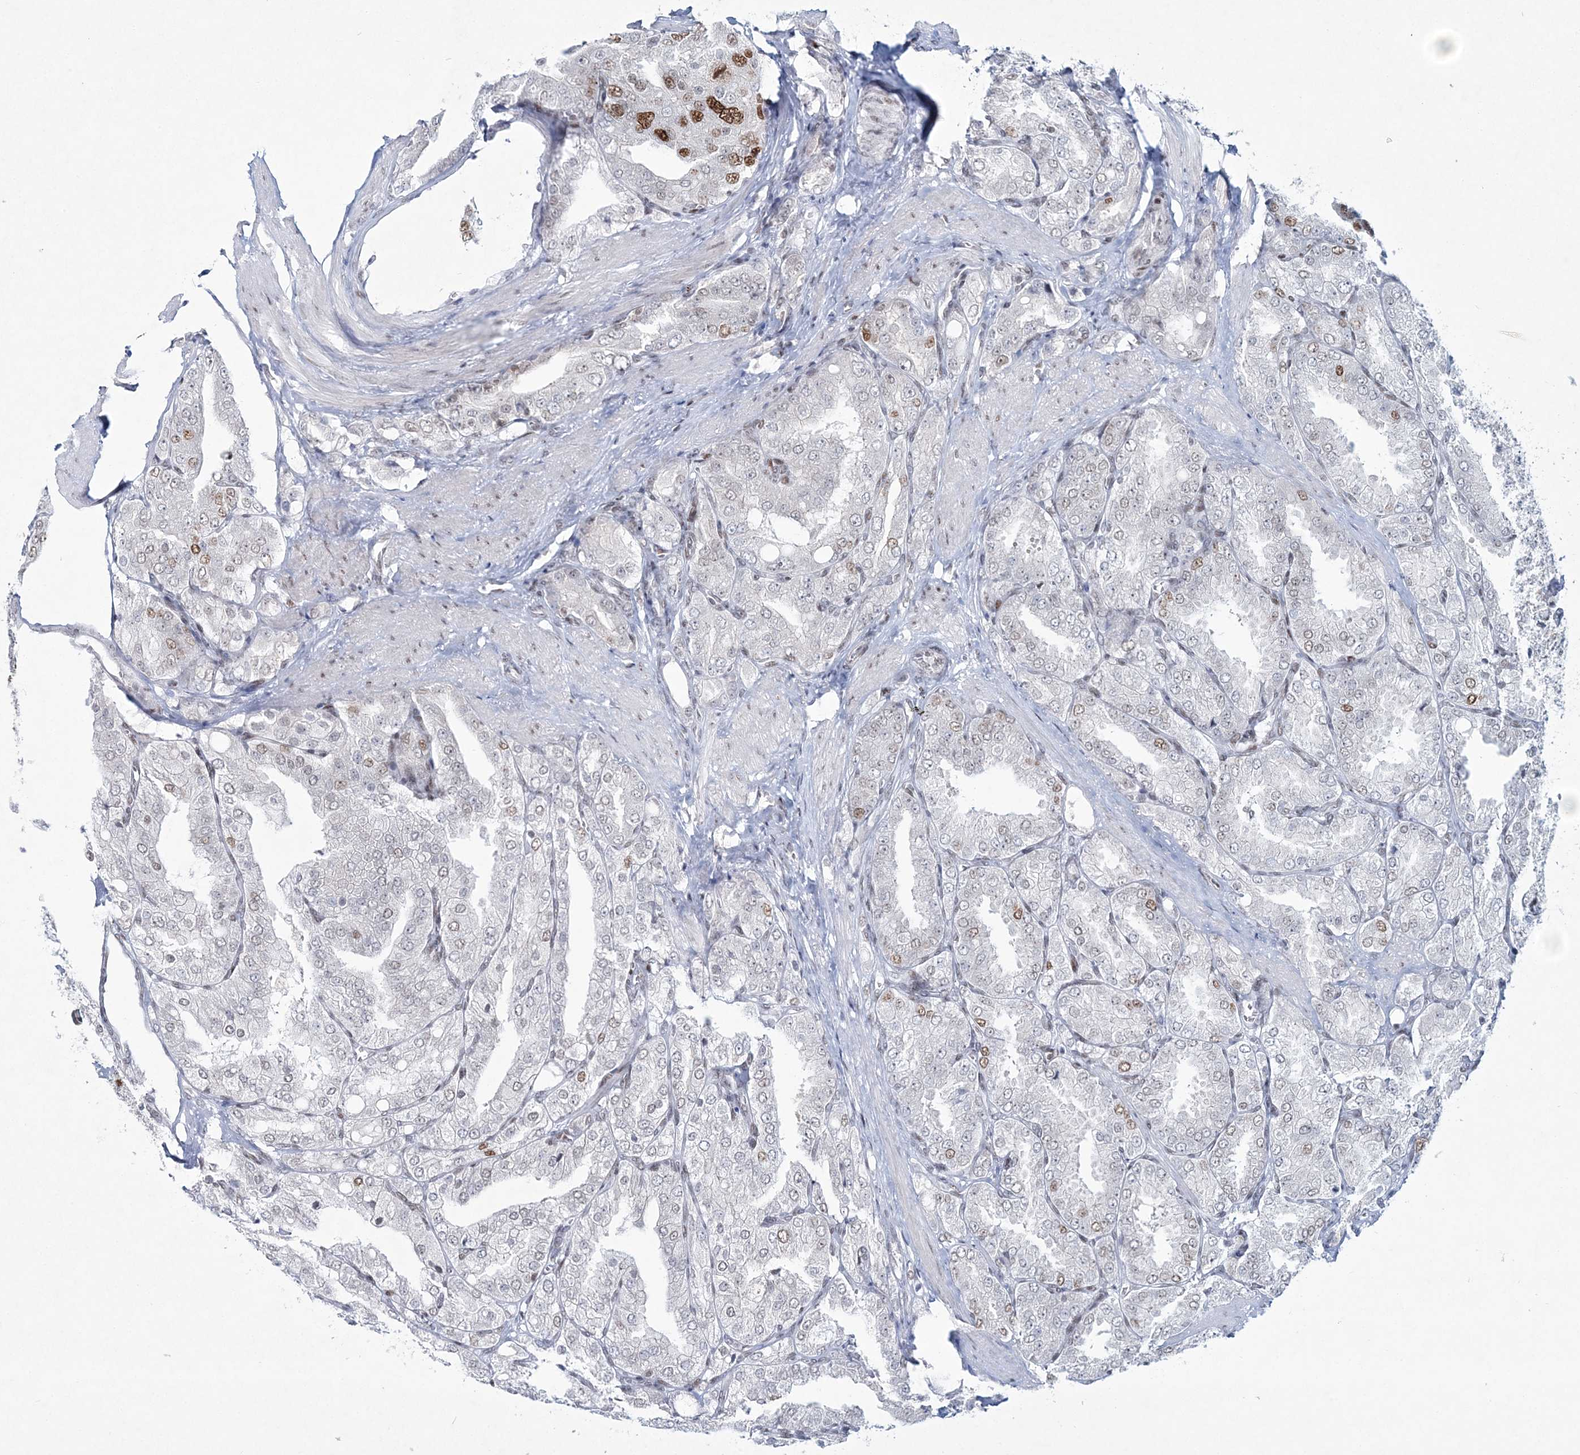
{"staining": {"intensity": "moderate", "quantity": "25%-75%", "location": "nuclear"}, "tissue": "prostate cancer", "cell_type": "Tumor cells", "image_type": "cancer", "snomed": [{"axis": "morphology", "description": "Adenocarcinoma, High grade"}, {"axis": "topography", "description": "Prostate"}], "caption": "Human prostate cancer stained with a brown dye exhibits moderate nuclear positive positivity in approximately 25%-75% of tumor cells.", "gene": "LRRFIP2", "patient": {"sex": "male", "age": 50}}